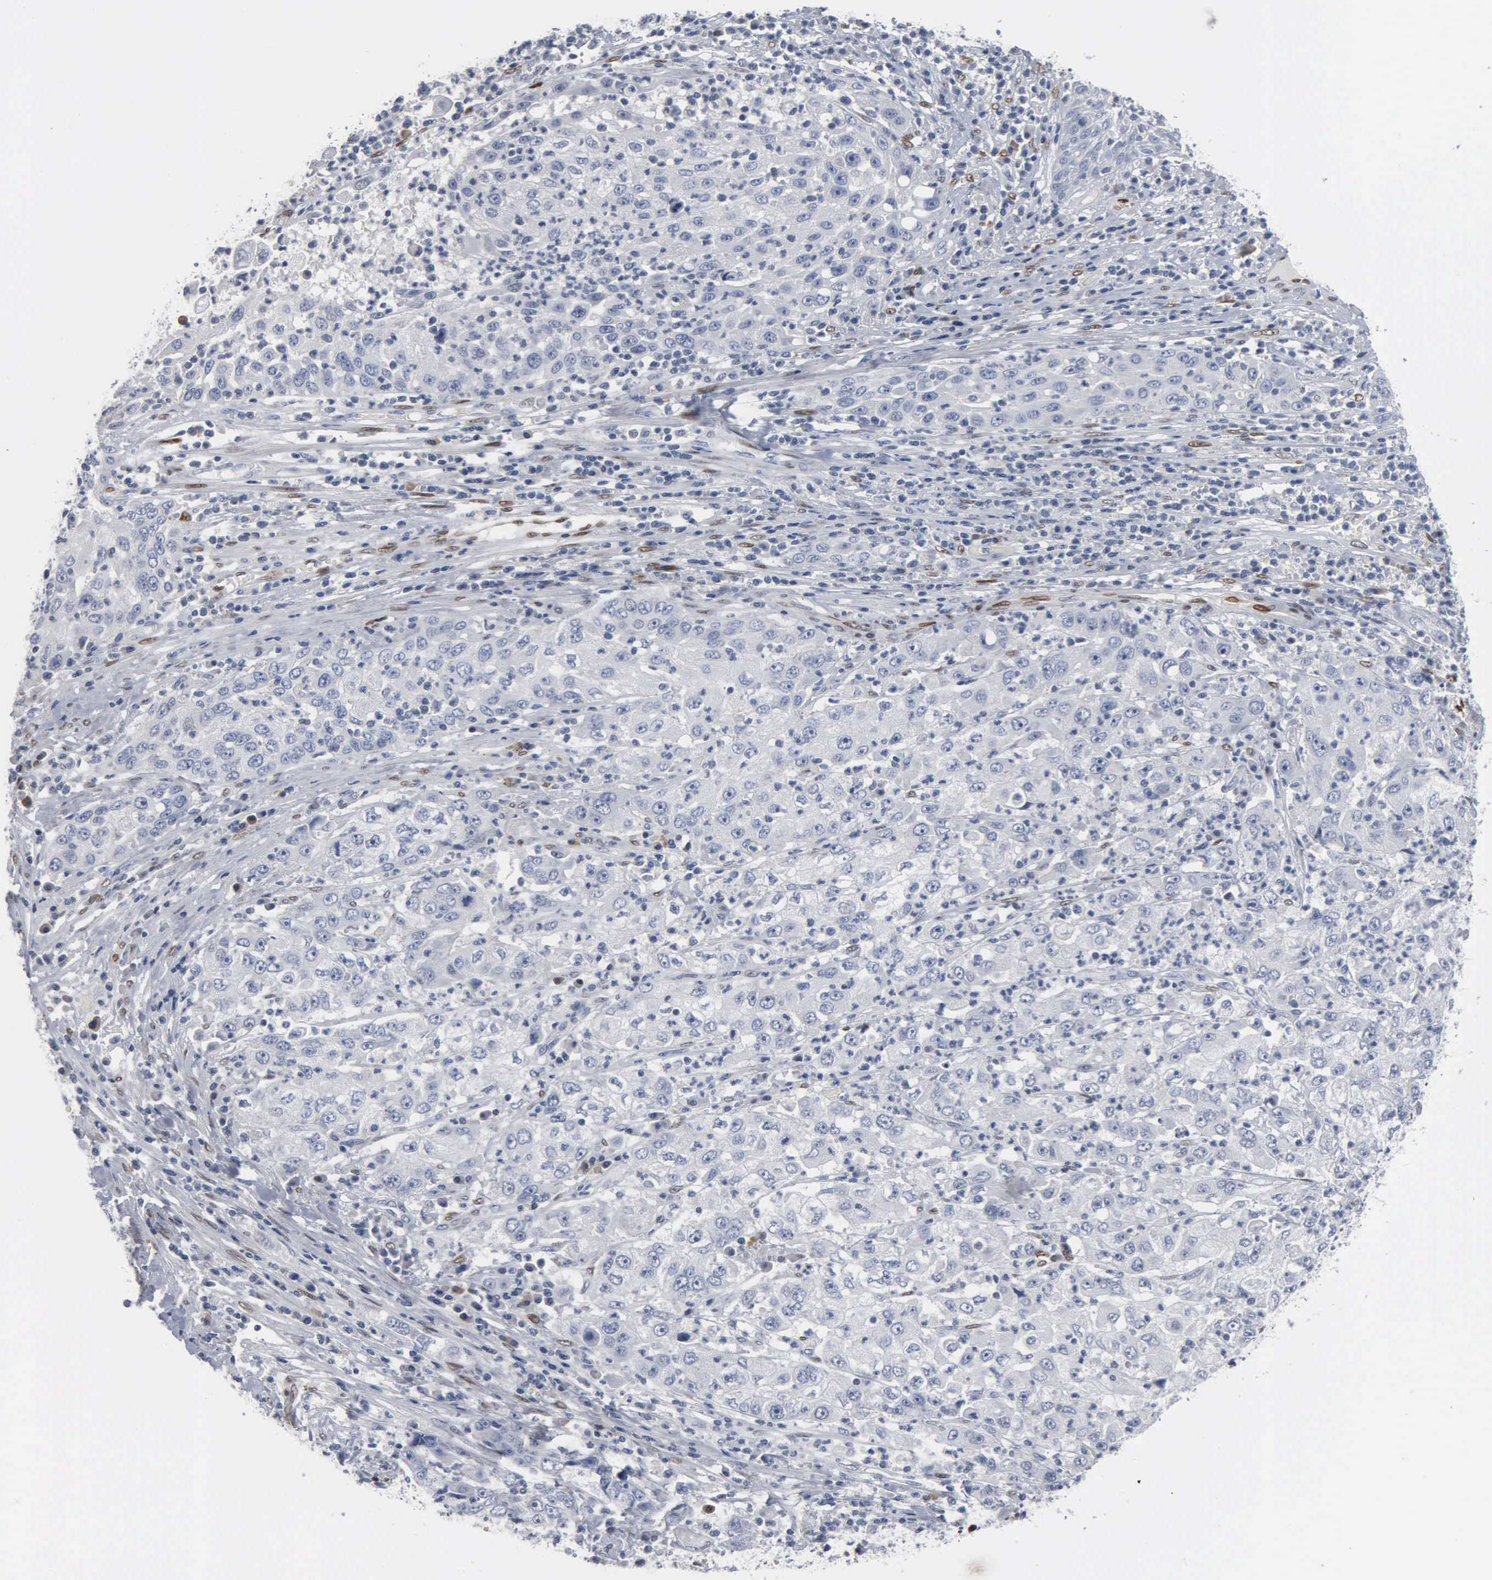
{"staining": {"intensity": "negative", "quantity": "none", "location": "none"}, "tissue": "cervical cancer", "cell_type": "Tumor cells", "image_type": "cancer", "snomed": [{"axis": "morphology", "description": "Squamous cell carcinoma, NOS"}, {"axis": "topography", "description": "Cervix"}], "caption": "Human cervical cancer (squamous cell carcinoma) stained for a protein using IHC shows no staining in tumor cells.", "gene": "FGF2", "patient": {"sex": "female", "age": 36}}